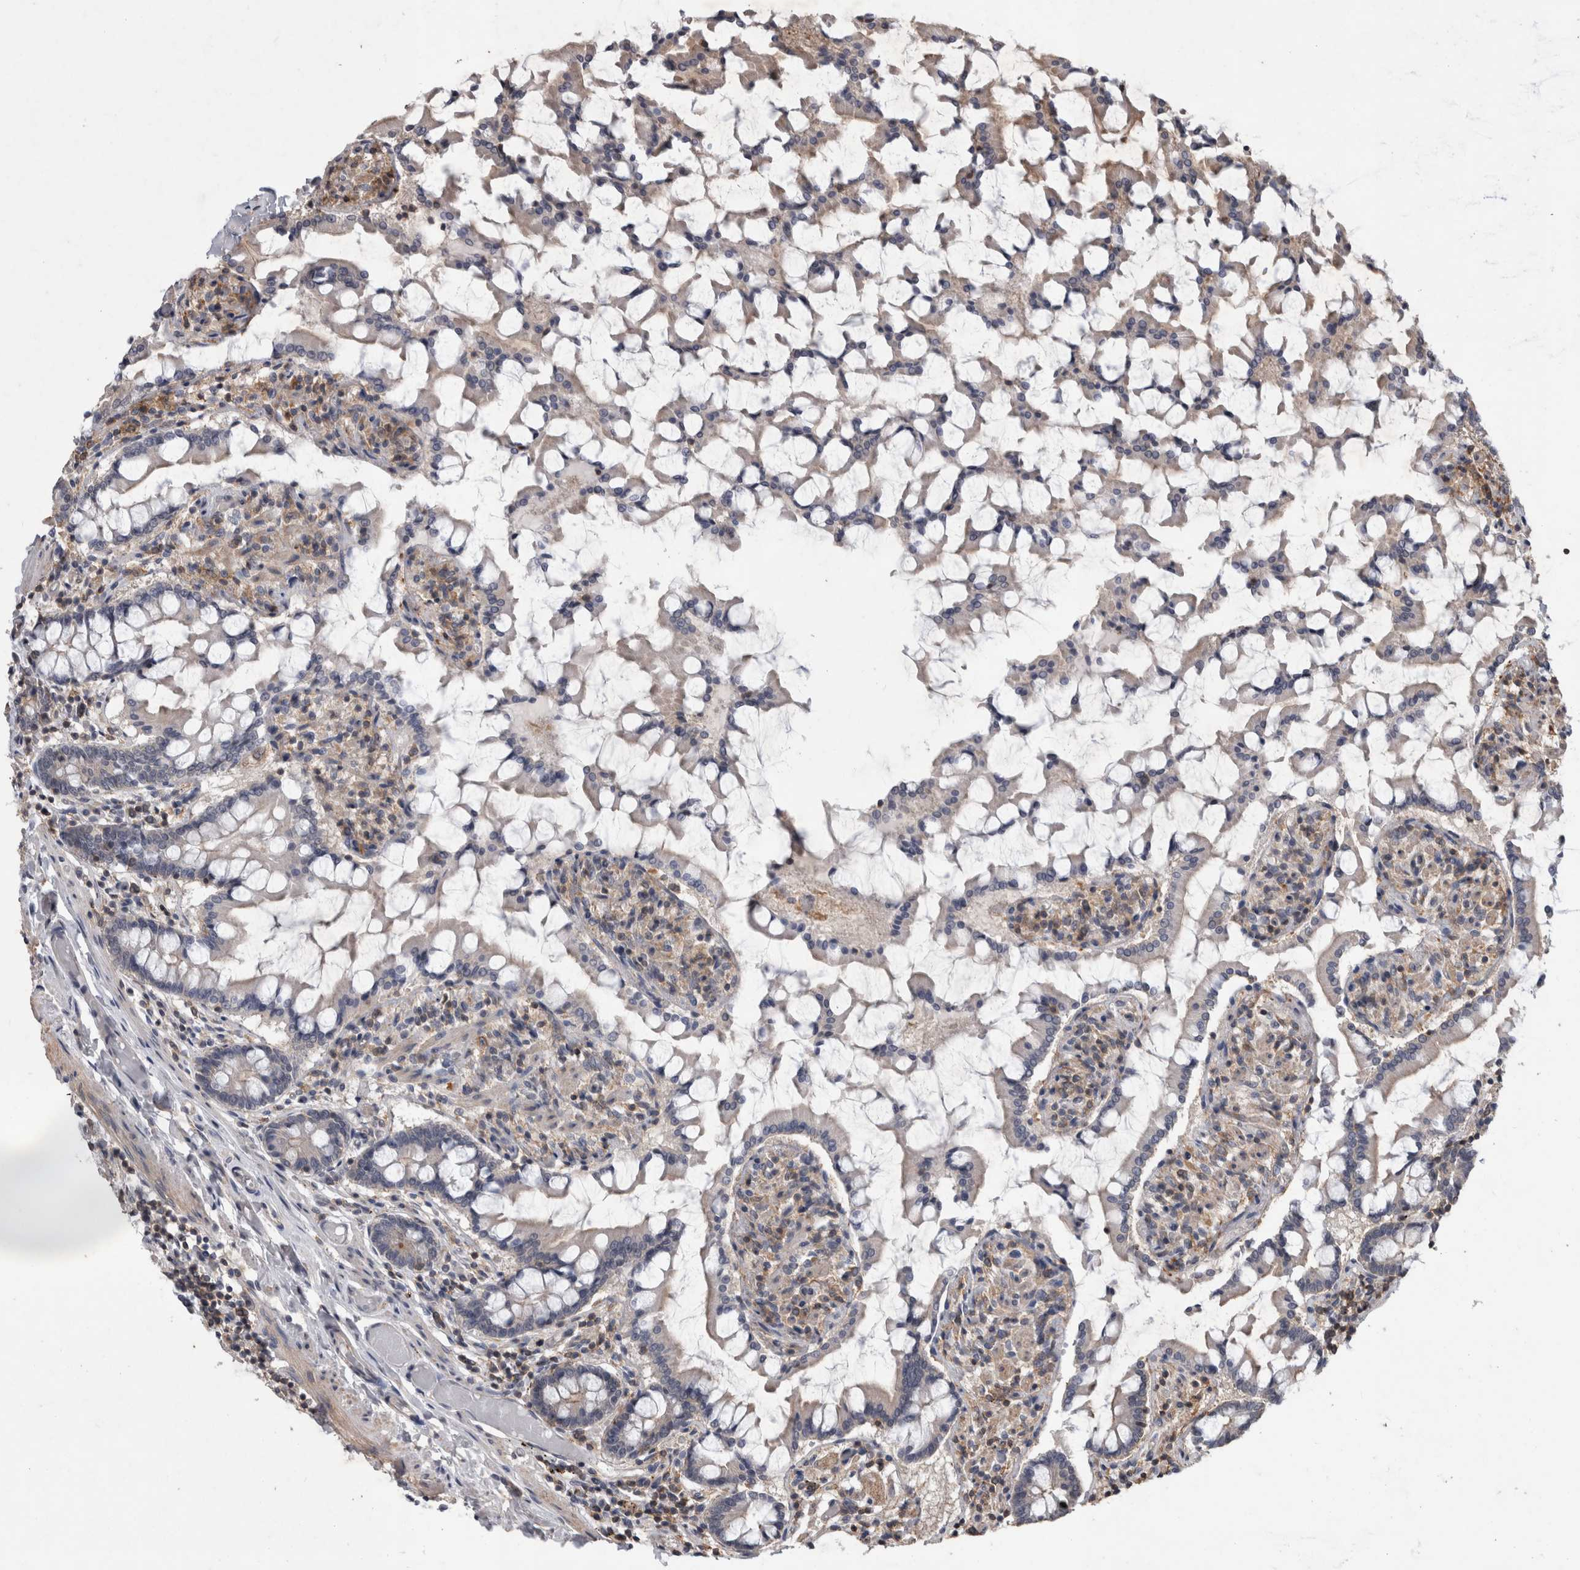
{"staining": {"intensity": "weak", "quantity": "25%-75%", "location": "cytoplasmic/membranous"}, "tissue": "small intestine", "cell_type": "Glandular cells", "image_type": "normal", "snomed": [{"axis": "morphology", "description": "Normal tissue, NOS"}, {"axis": "topography", "description": "Small intestine"}], "caption": "An image showing weak cytoplasmic/membranous staining in about 25%-75% of glandular cells in unremarkable small intestine, as visualized by brown immunohistochemical staining.", "gene": "SPATA48", "patient": {"sex": "male", "age": 41}}